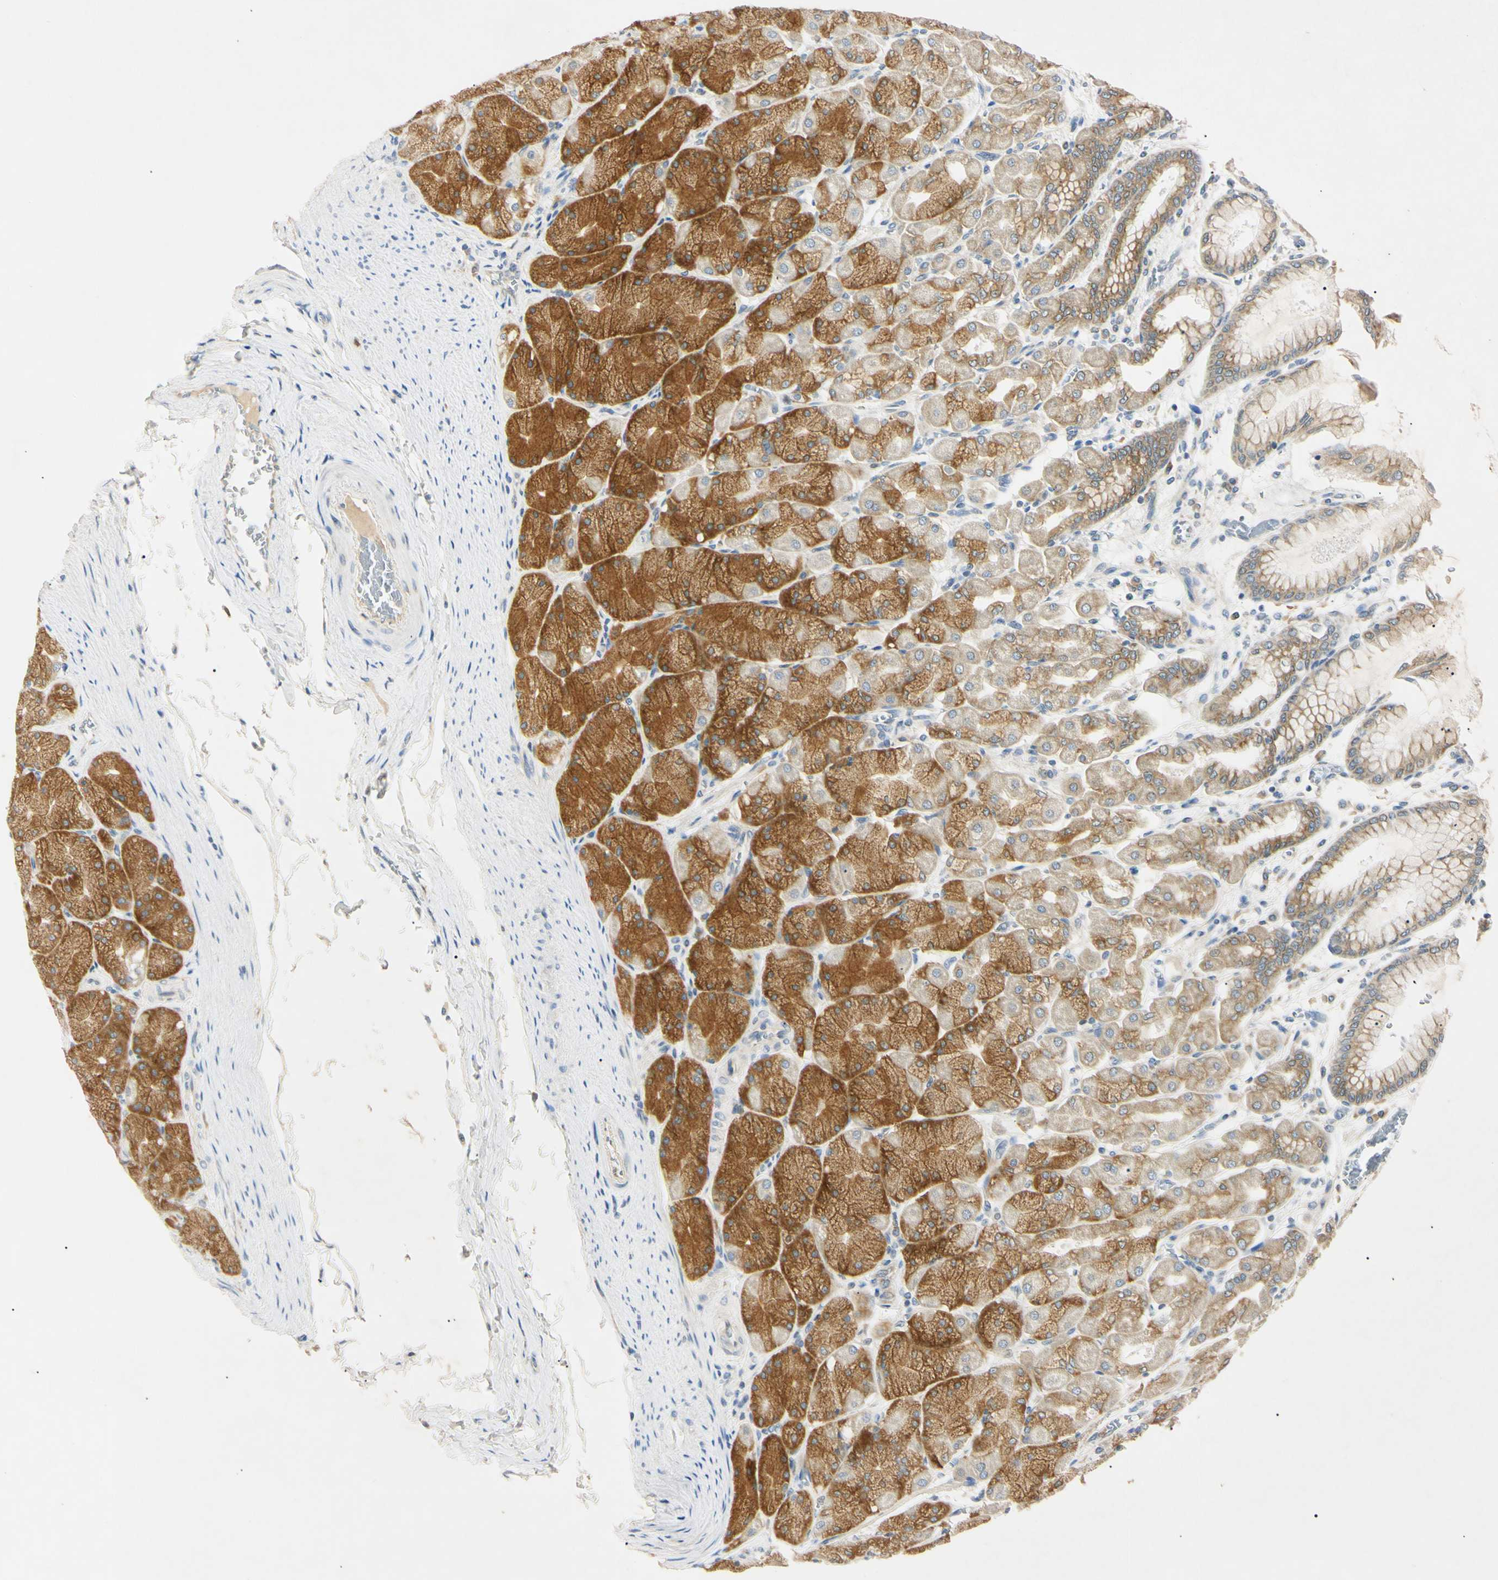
{"staining": {"intensity": "moderate", "quantity": ">75%", "location": "cytoplasmic/membranous"}, "tissue": "stomach", "cell_type": "Glandular cells", "image_type": "normal", "snomed": [{"axis": "morphology", "description": "Normal tissue, NOS"}, {"axis": "topography", "description": "Stomach, upper"}], "caption": "Protein staining of normal stomach displays moderate cytoplasmic/membranous positivity in approximately >75% of glandular cells.", "gene": "DNAJB12", "patient": {"sex": "female", "age": 56}}